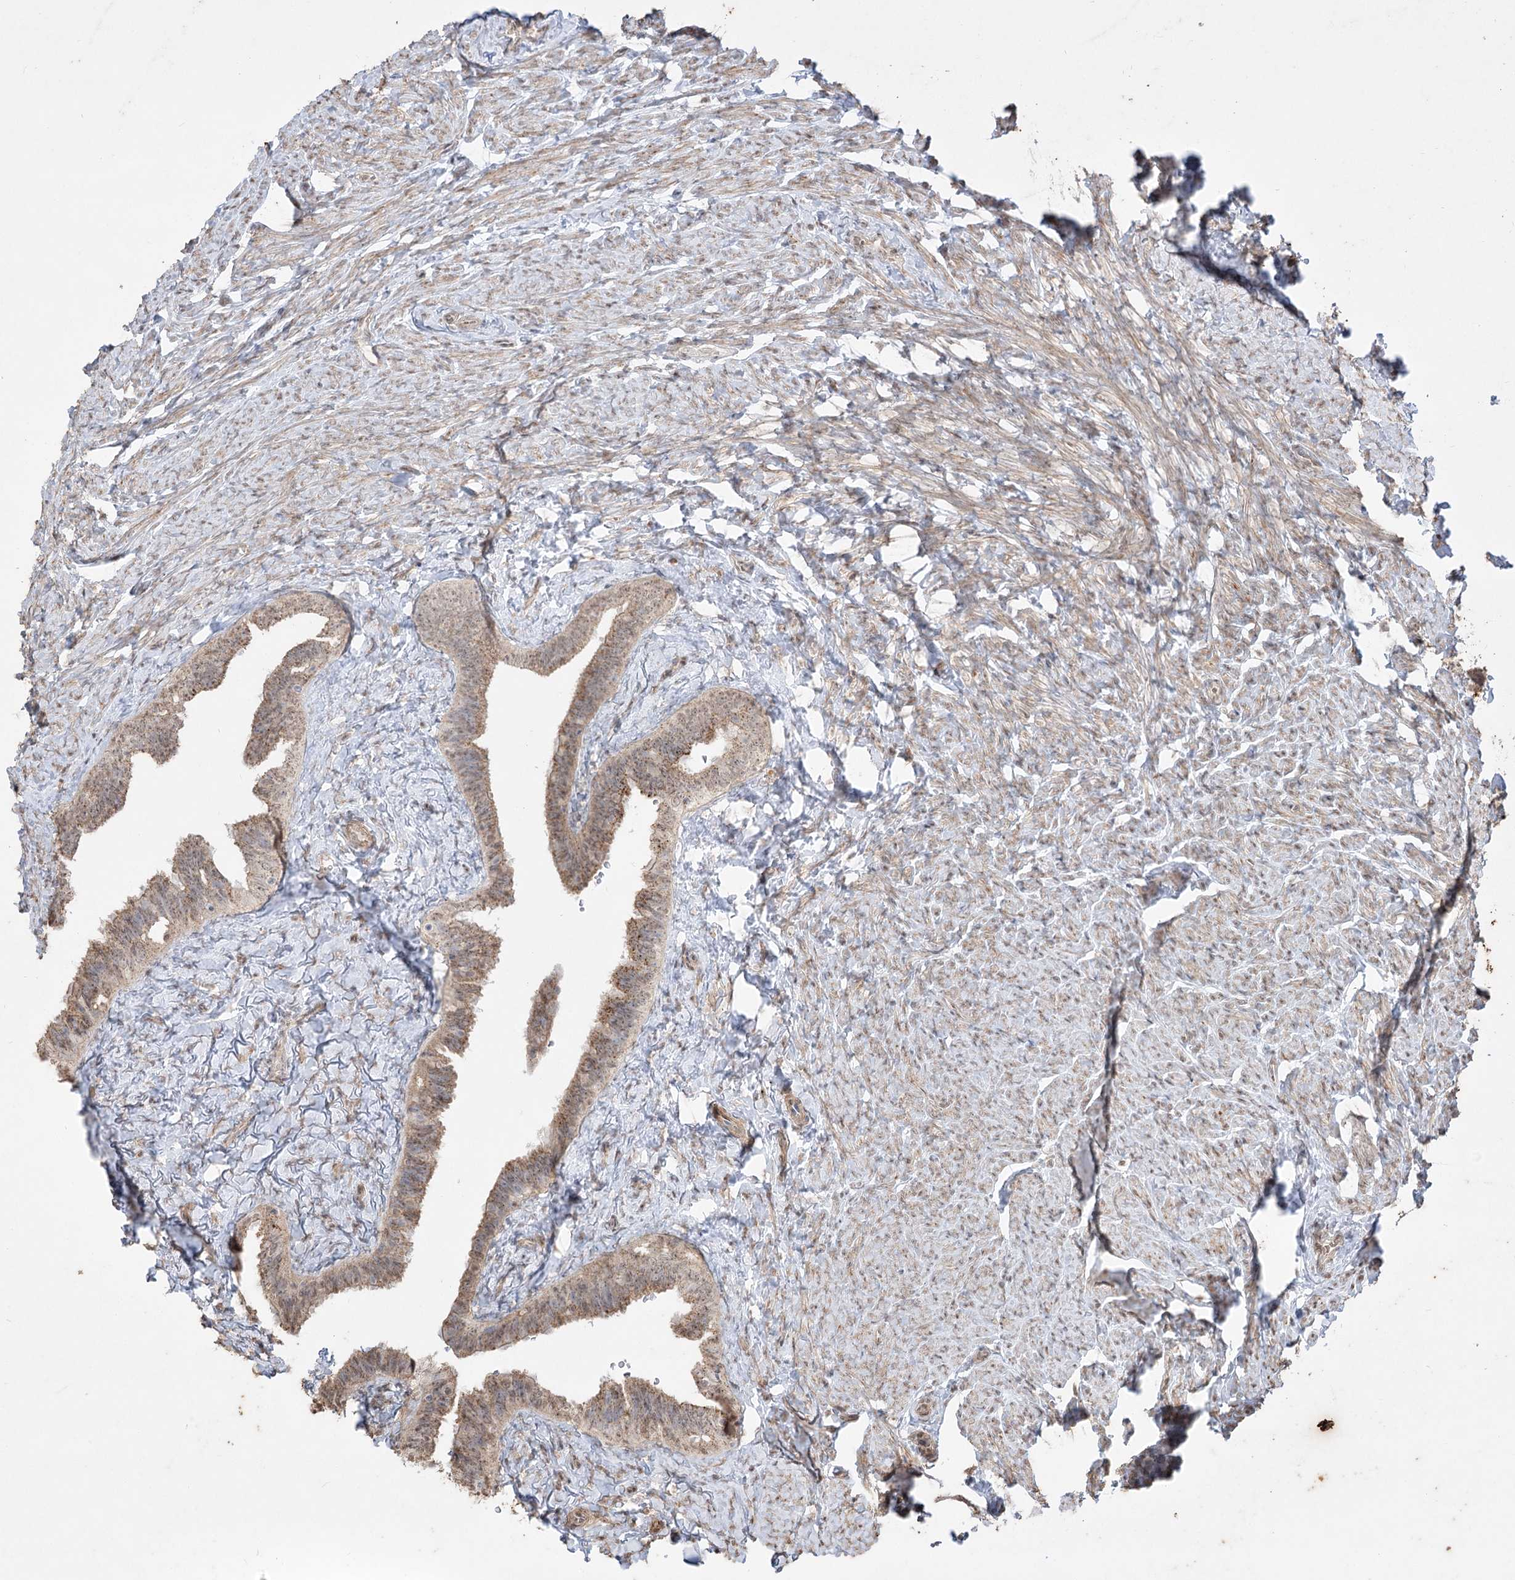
{"staining": {"intensity": "moderate", "quantity": "25%-75%", "location": "cytoplasmic/membranous"}, "tissue": "fallopian tube", "cell_type": "Glandular cells", "image_type": "normal", "snomed": [{"axis": "morphology", "description": "Normal tissue, NOS"}, {"axis": "topography", "description": "Fallopian tube"}], "caption": "Protein expression analysis of unremarkable human fallopian tube reveals moderate cytoplasmic/membranous expression in about 25%-75% of glandular cells.", "gene": "ZSCAN23", "patient": {"sex": "female", "age": 39}}